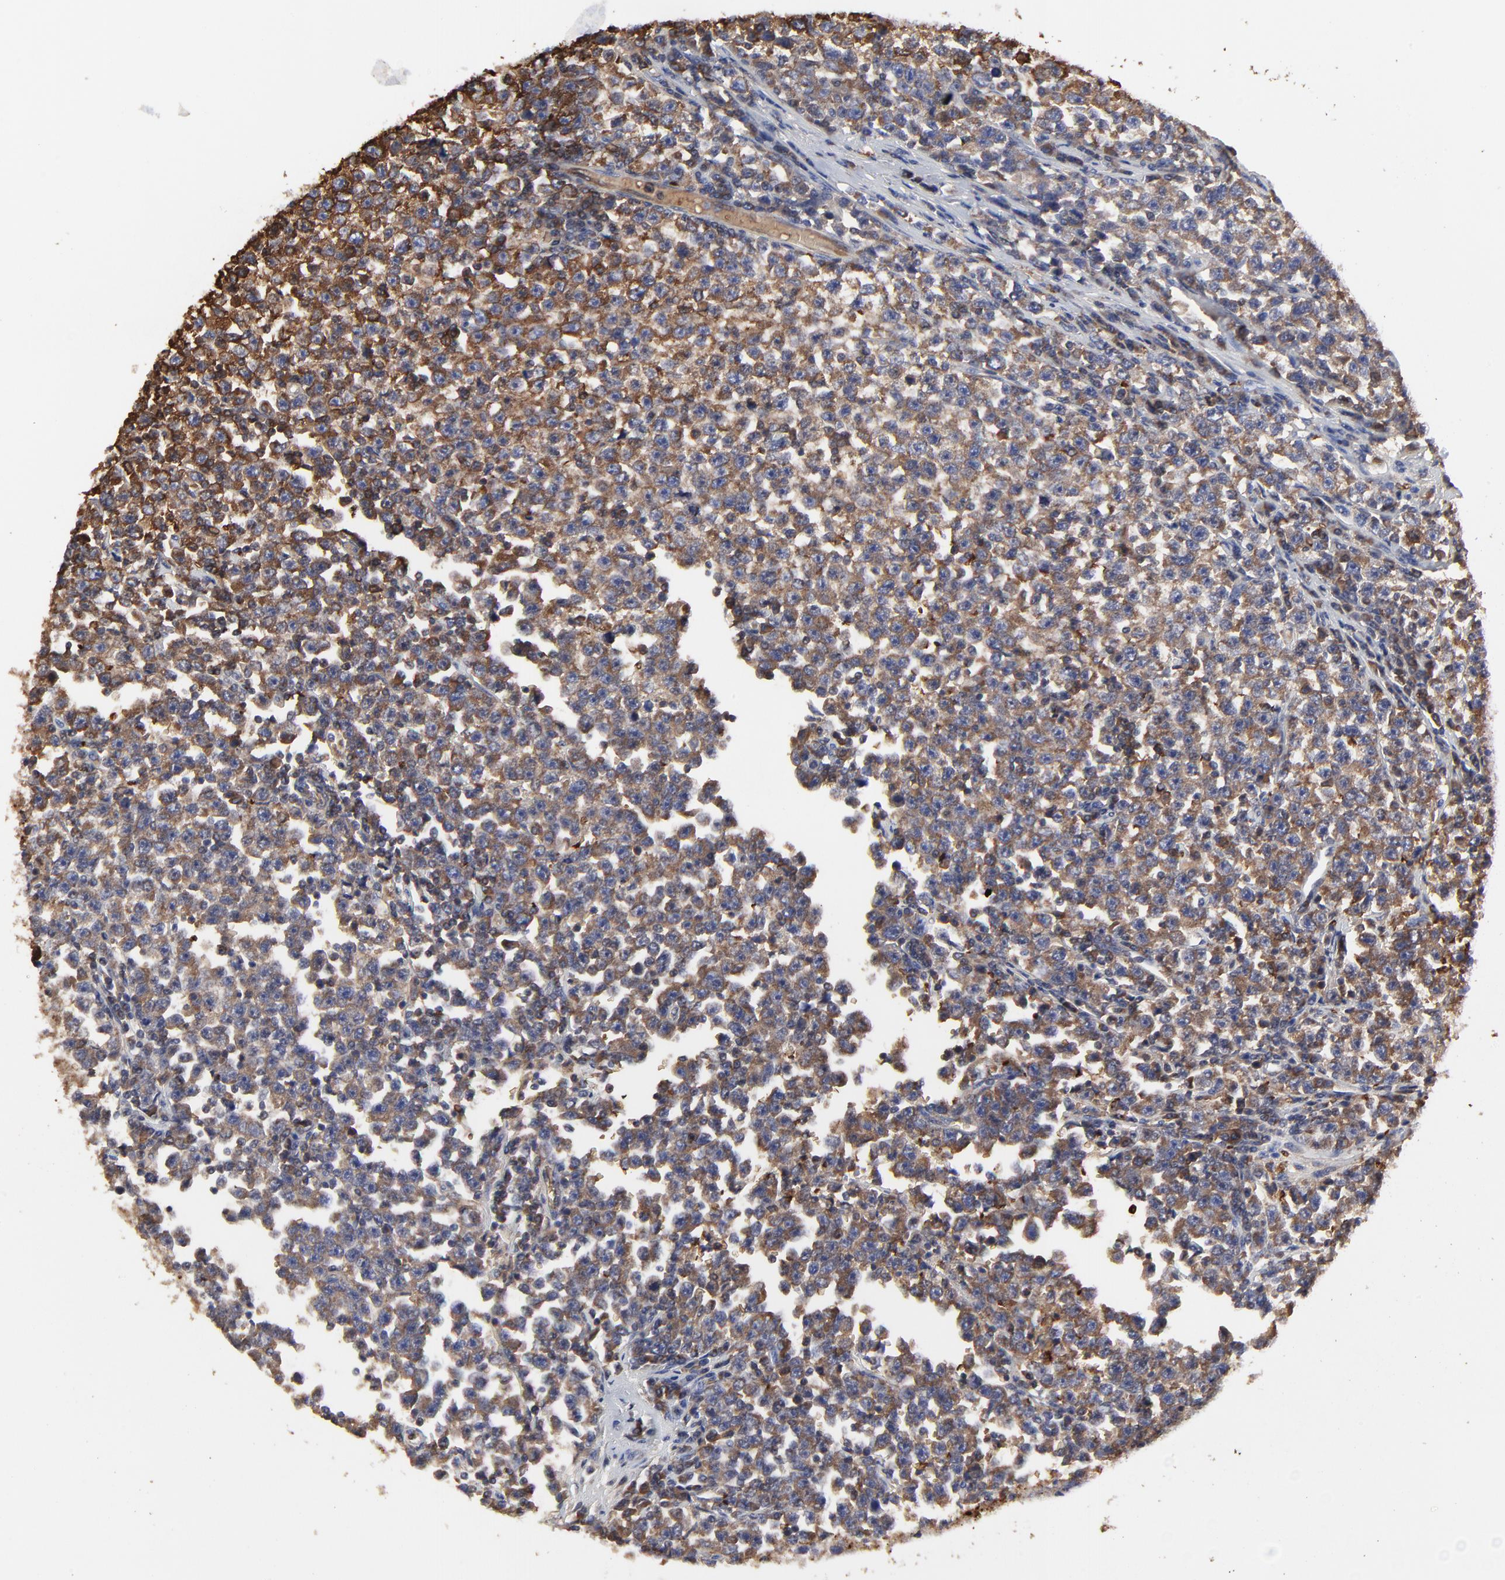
{"staining": {"intensity": "moderate", "quantity": ">75%", "location": "cytoplasmic/membranous"}, "tissue": "testis cancer", "cell_type": "Tumor cells", "image_type": "cancer", "snomed": [{"axis": "morphology", "description": "Seminoma, NOS"}, {"axis": "topography", "description": "Testis"}], "caption": "DAB (3,3'-diaminobenzidine) immunohistochemical staining of testis seminoma demonstrates moderate cytoplasmic/membranous protein positivity in approximately >75% of tumor cells.", "gene": "PAG1", "patient": {"sex": "male", "age": 43}}